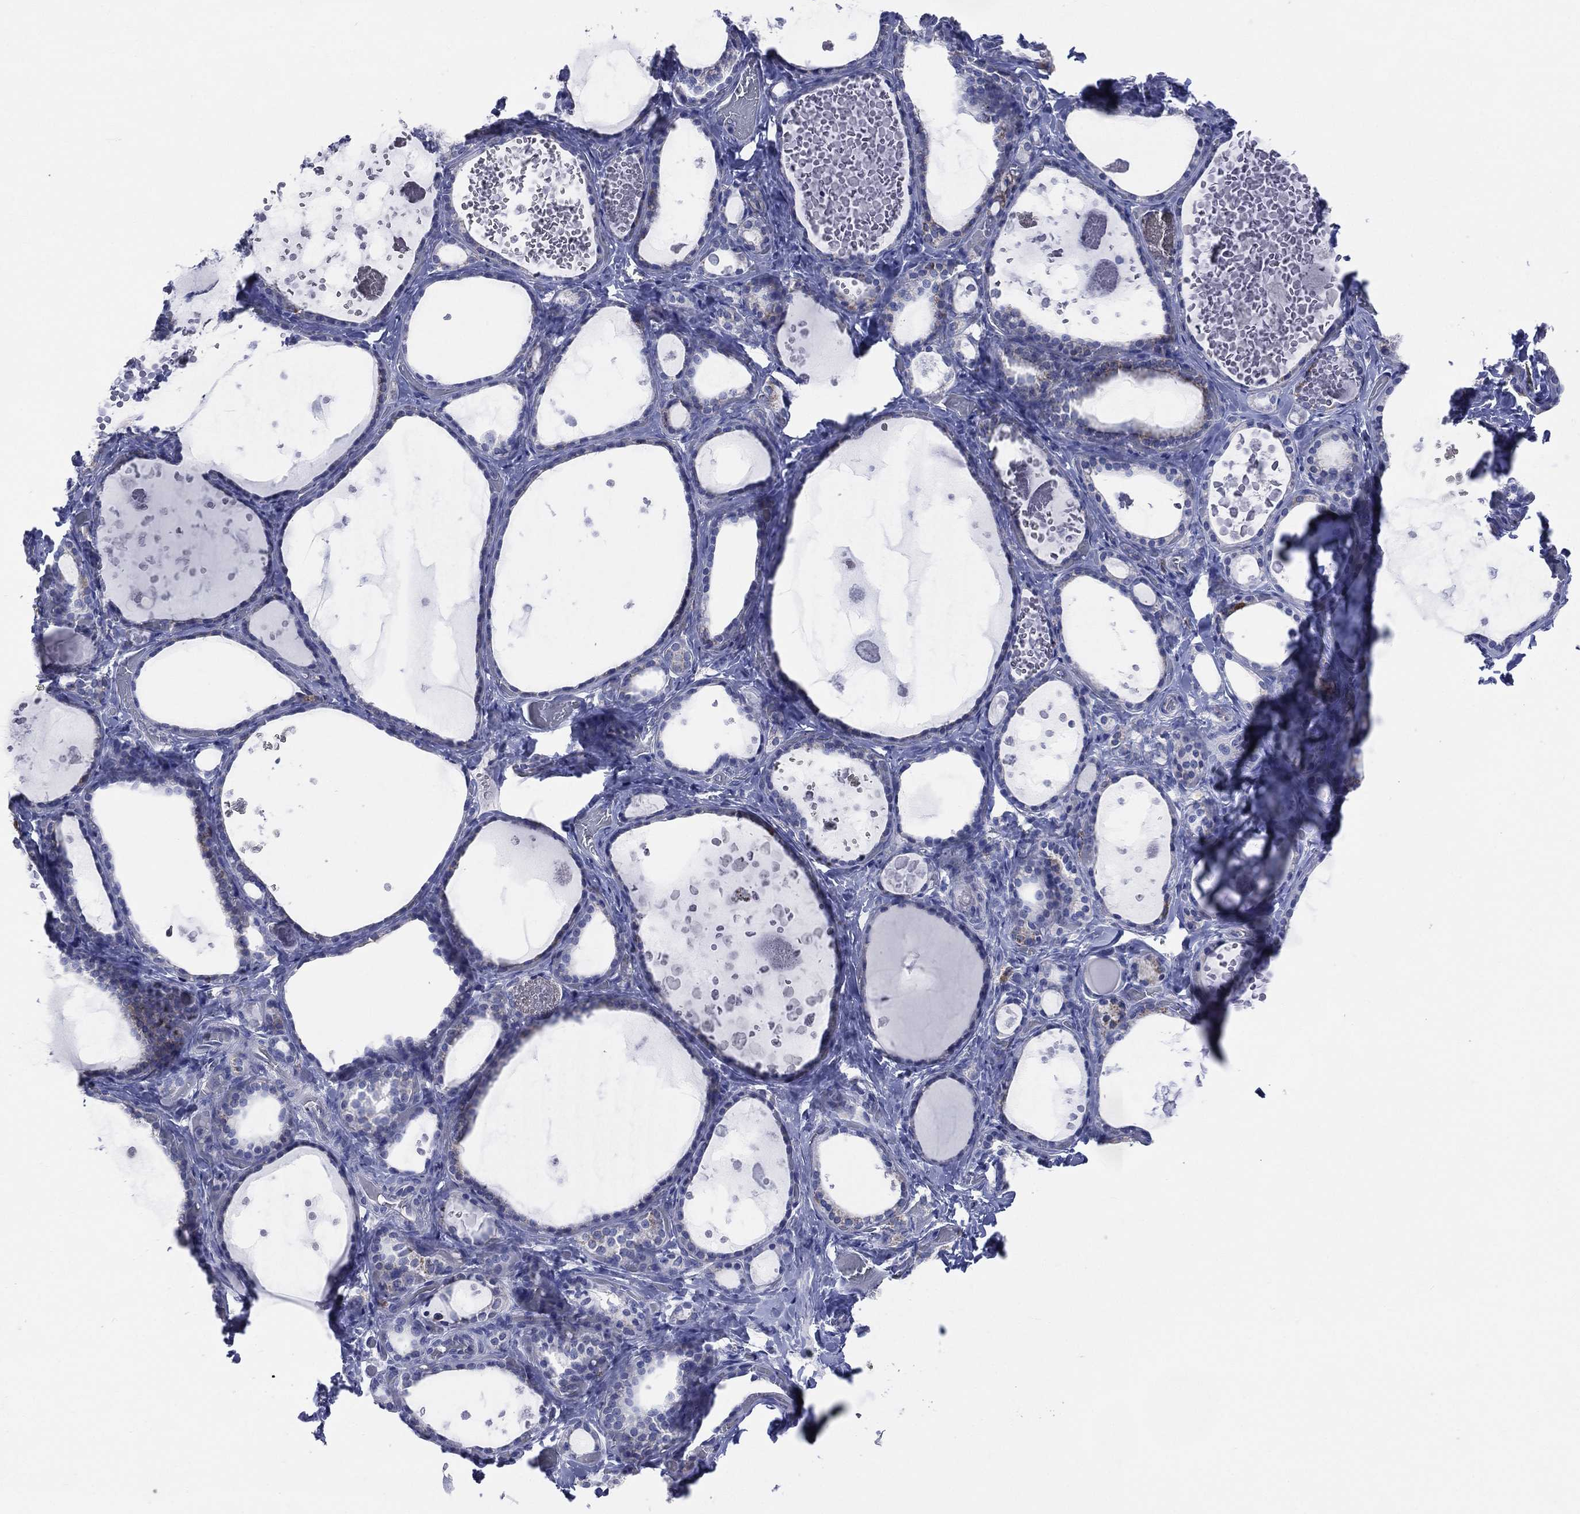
{"staining": {"intensity": "negative", "quantity": "none", "location": "none"}, "tissue": "thyroid gland", "cell_type": "Glandular cells", "image_type": "normal", "snomed": [{"axis": "morphology", "description": "Normal tissue, NOS"}, {"axis": "topography", "description": "Thyroid gland"}], "caption": "The micrograph displays no significant positivity in glandular cells of thyroid gland.", "gene": "AKAP3", "patient": {"sex": "female", "age": 56}}